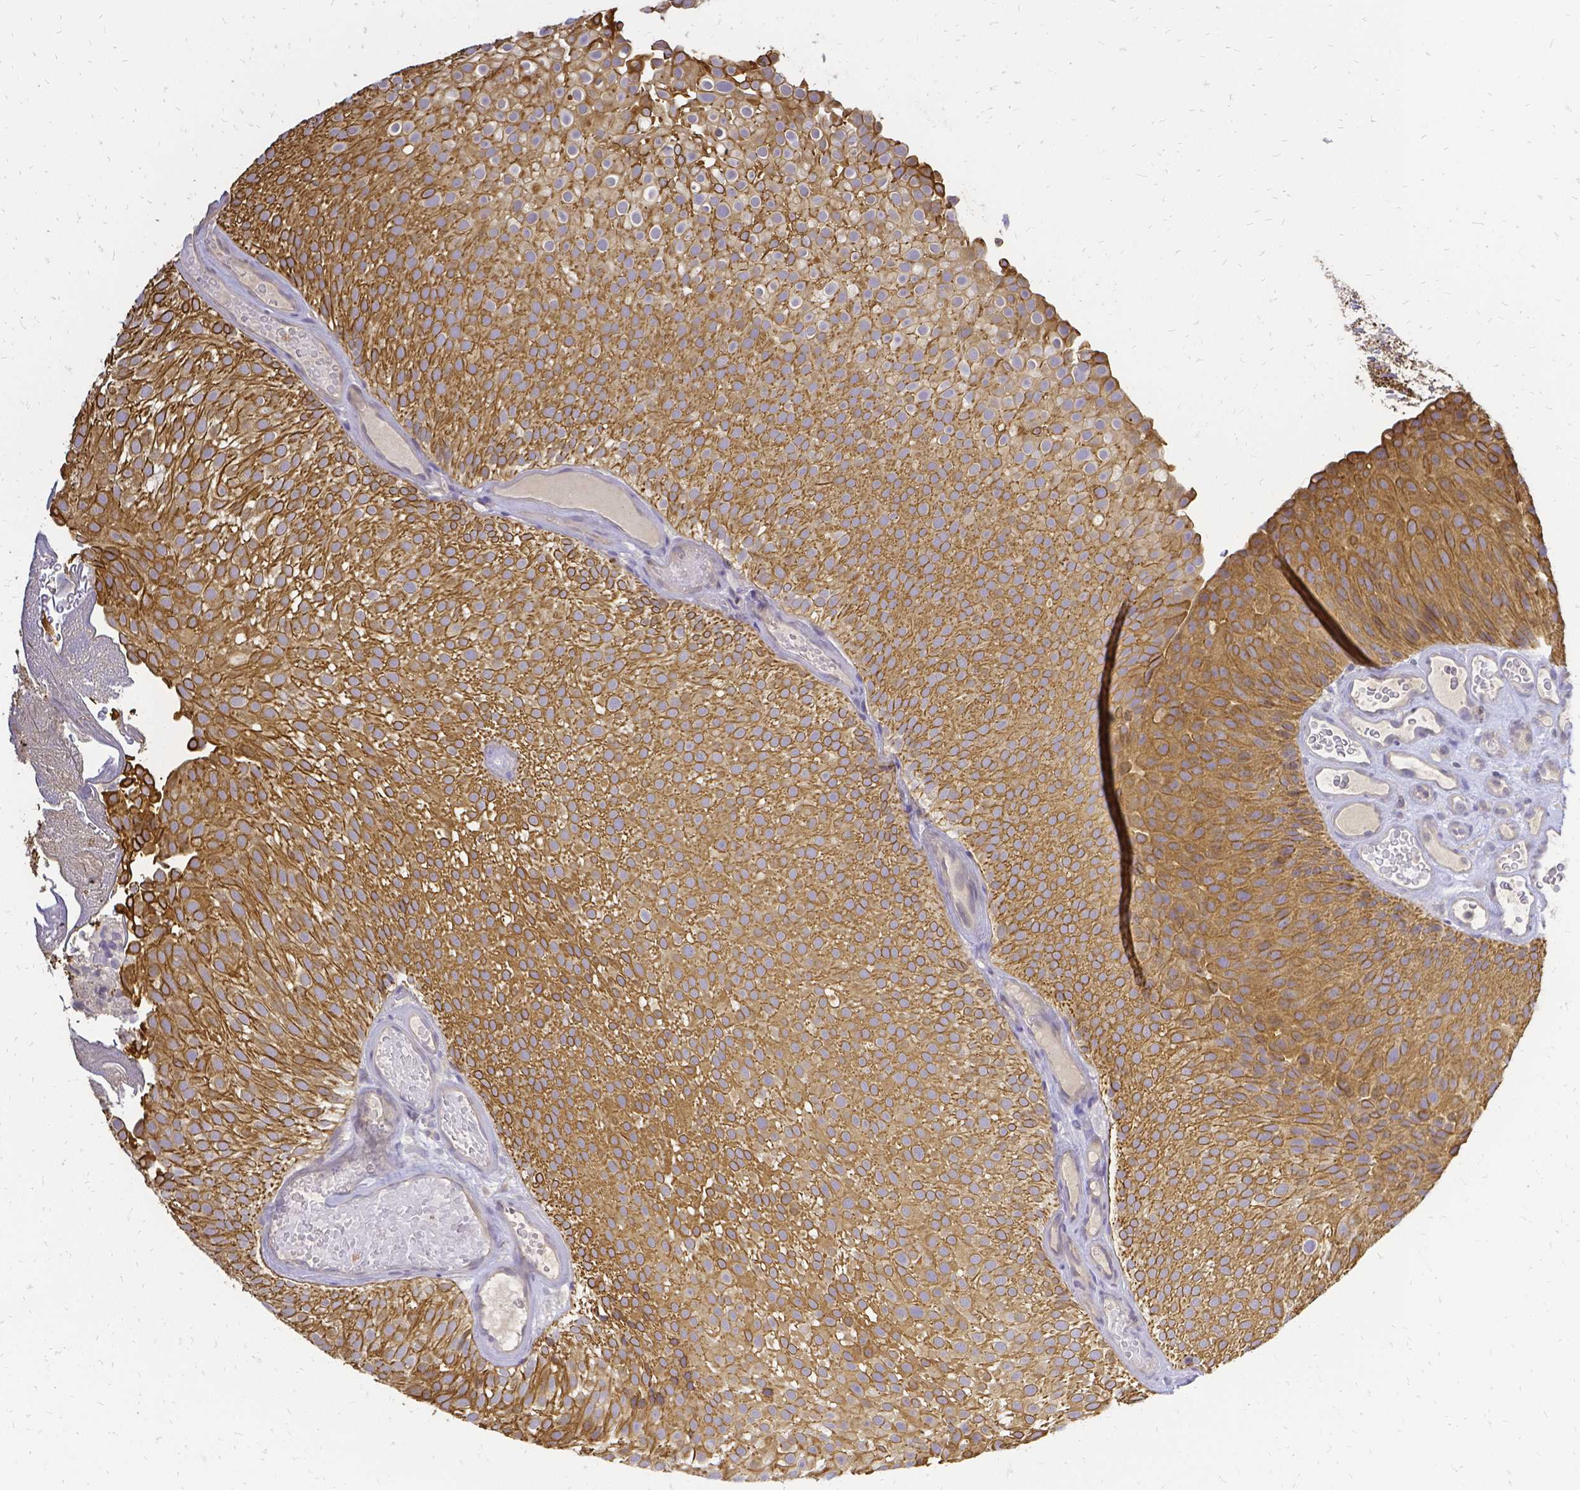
{"staining": {"intensity": "moderate", "quantity": ">75%", "location": "cytoplasmic/membranous"}, "tissue": "urothelial cancer", "cell_type": "Tumor cells", "image_type": "cancer", "snomed": [{"axis": "morphology", "description": "Urothelial carcinoma, Low grade"}, {"axis": "topography", "description": "Urinary bladder"}], "caption": "Immunohistochemistry staining of urothelial carcinoma (low-grade), which displays medium levels of moderate cytoplasmic/membranous staining in approximately >75% of tumor cells indicating moderate cytoplasmic/membranous protein expression. The staining was performed using DAB (3,3'-diaminobenzidine) (brown) for protein detection and nuclei were counterstained in hematoxylin (blue).", "gene": "CIB1", "patient": {"sex": "male", "age": 78}}